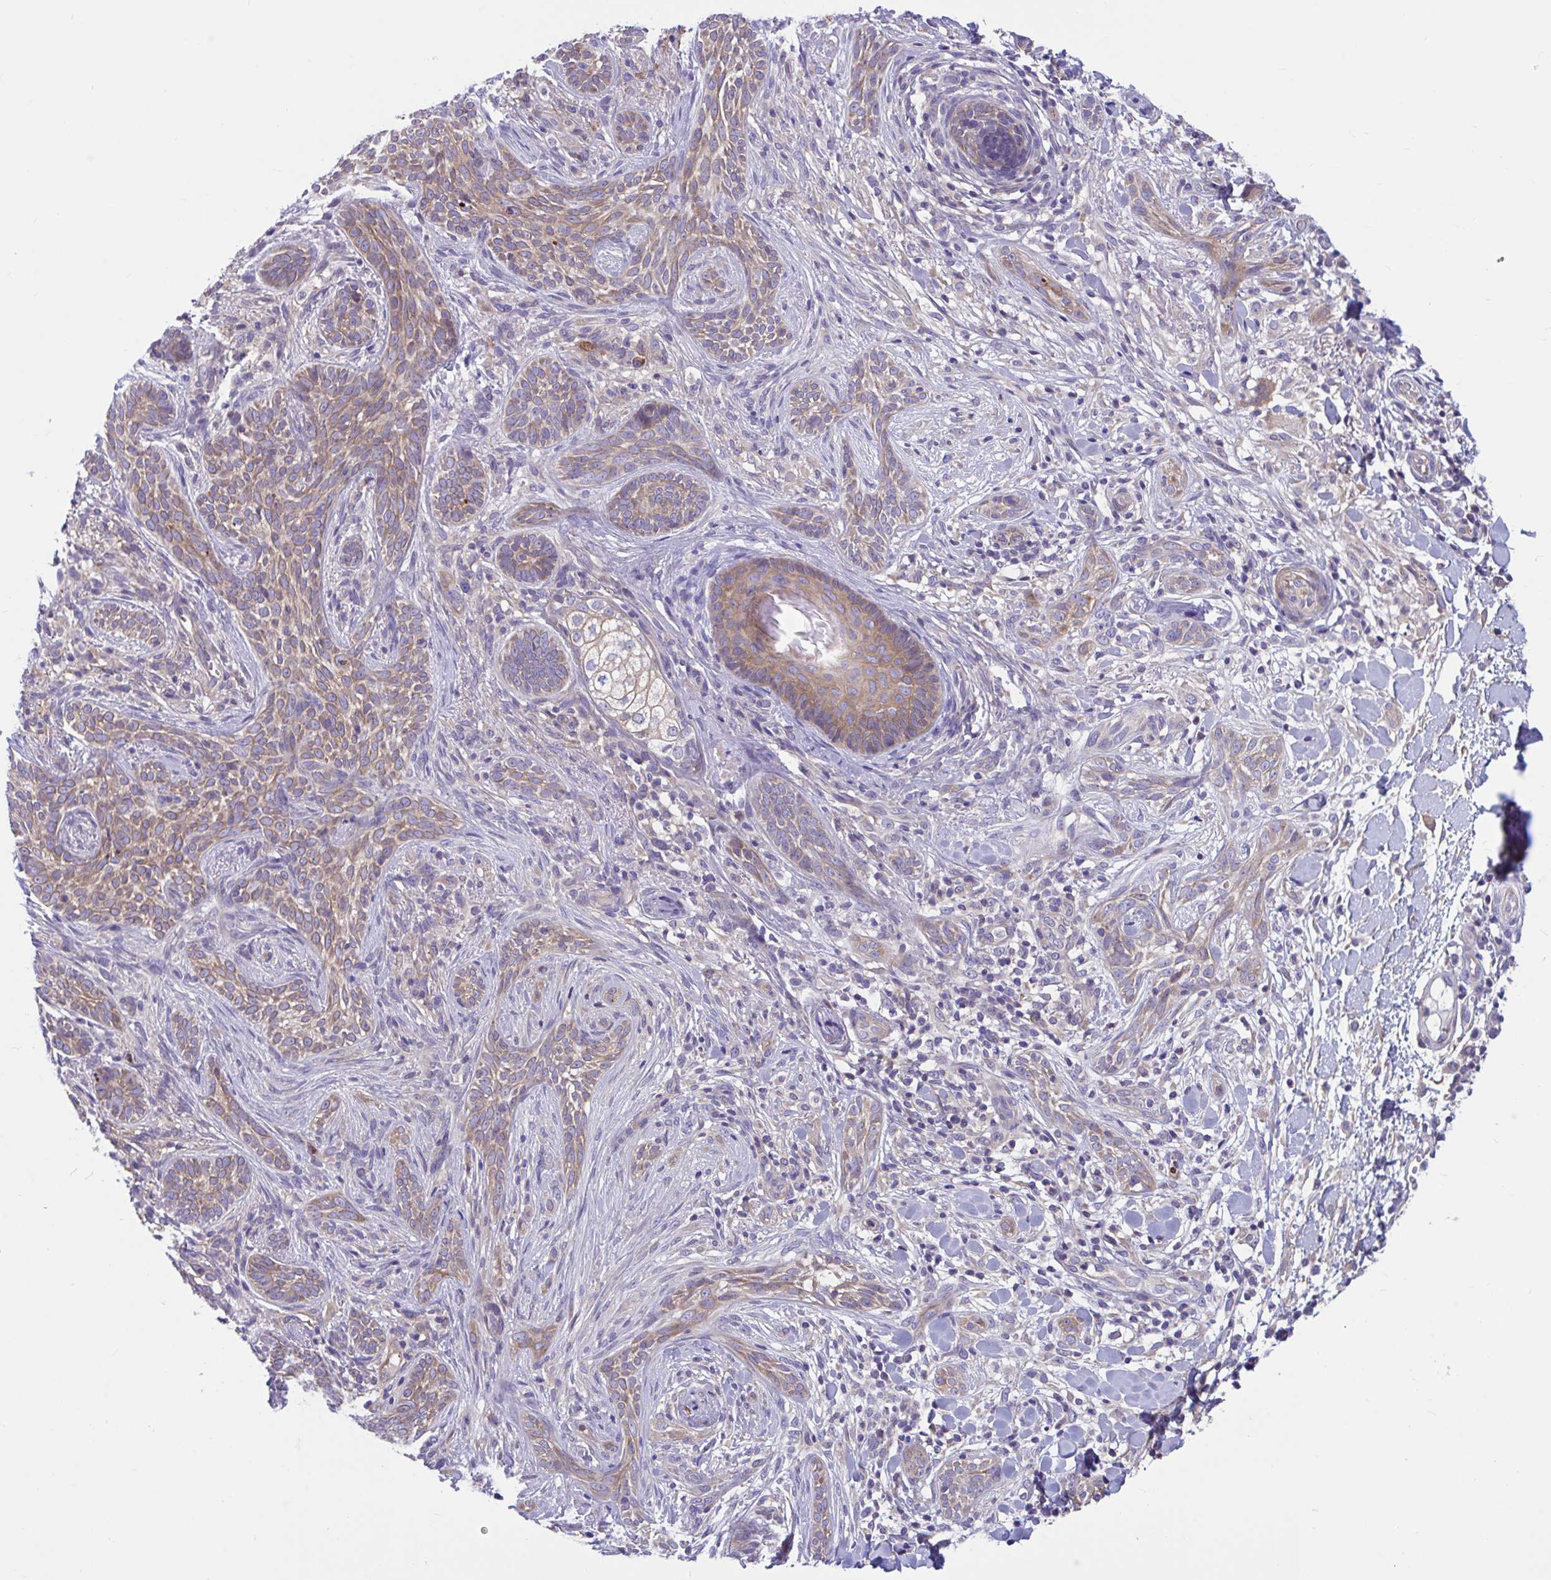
{"staining": {"intensity": "moderate", "quantity": ">75%", "location": "cytoplasmic/membranous"}, "tissue": "skin cancer", "cell_type": "Tumor cells", "image_type": "cancer", "snomed": [{"axis": "morphology", "description": "Basal cell carcinoma"}, {"axis": "topography", "description": "Skin"}], "caption": "Immunohistochemistry (IHC) histopathology image of human skin basal cell carcinoma stained for a protein (brown), which displays medium levels of moderate cytoplasmic/membranous expression in about >75% of tumor cells.", "gene": "WBP1", "patient": {"sex": "male", "age": 75}}